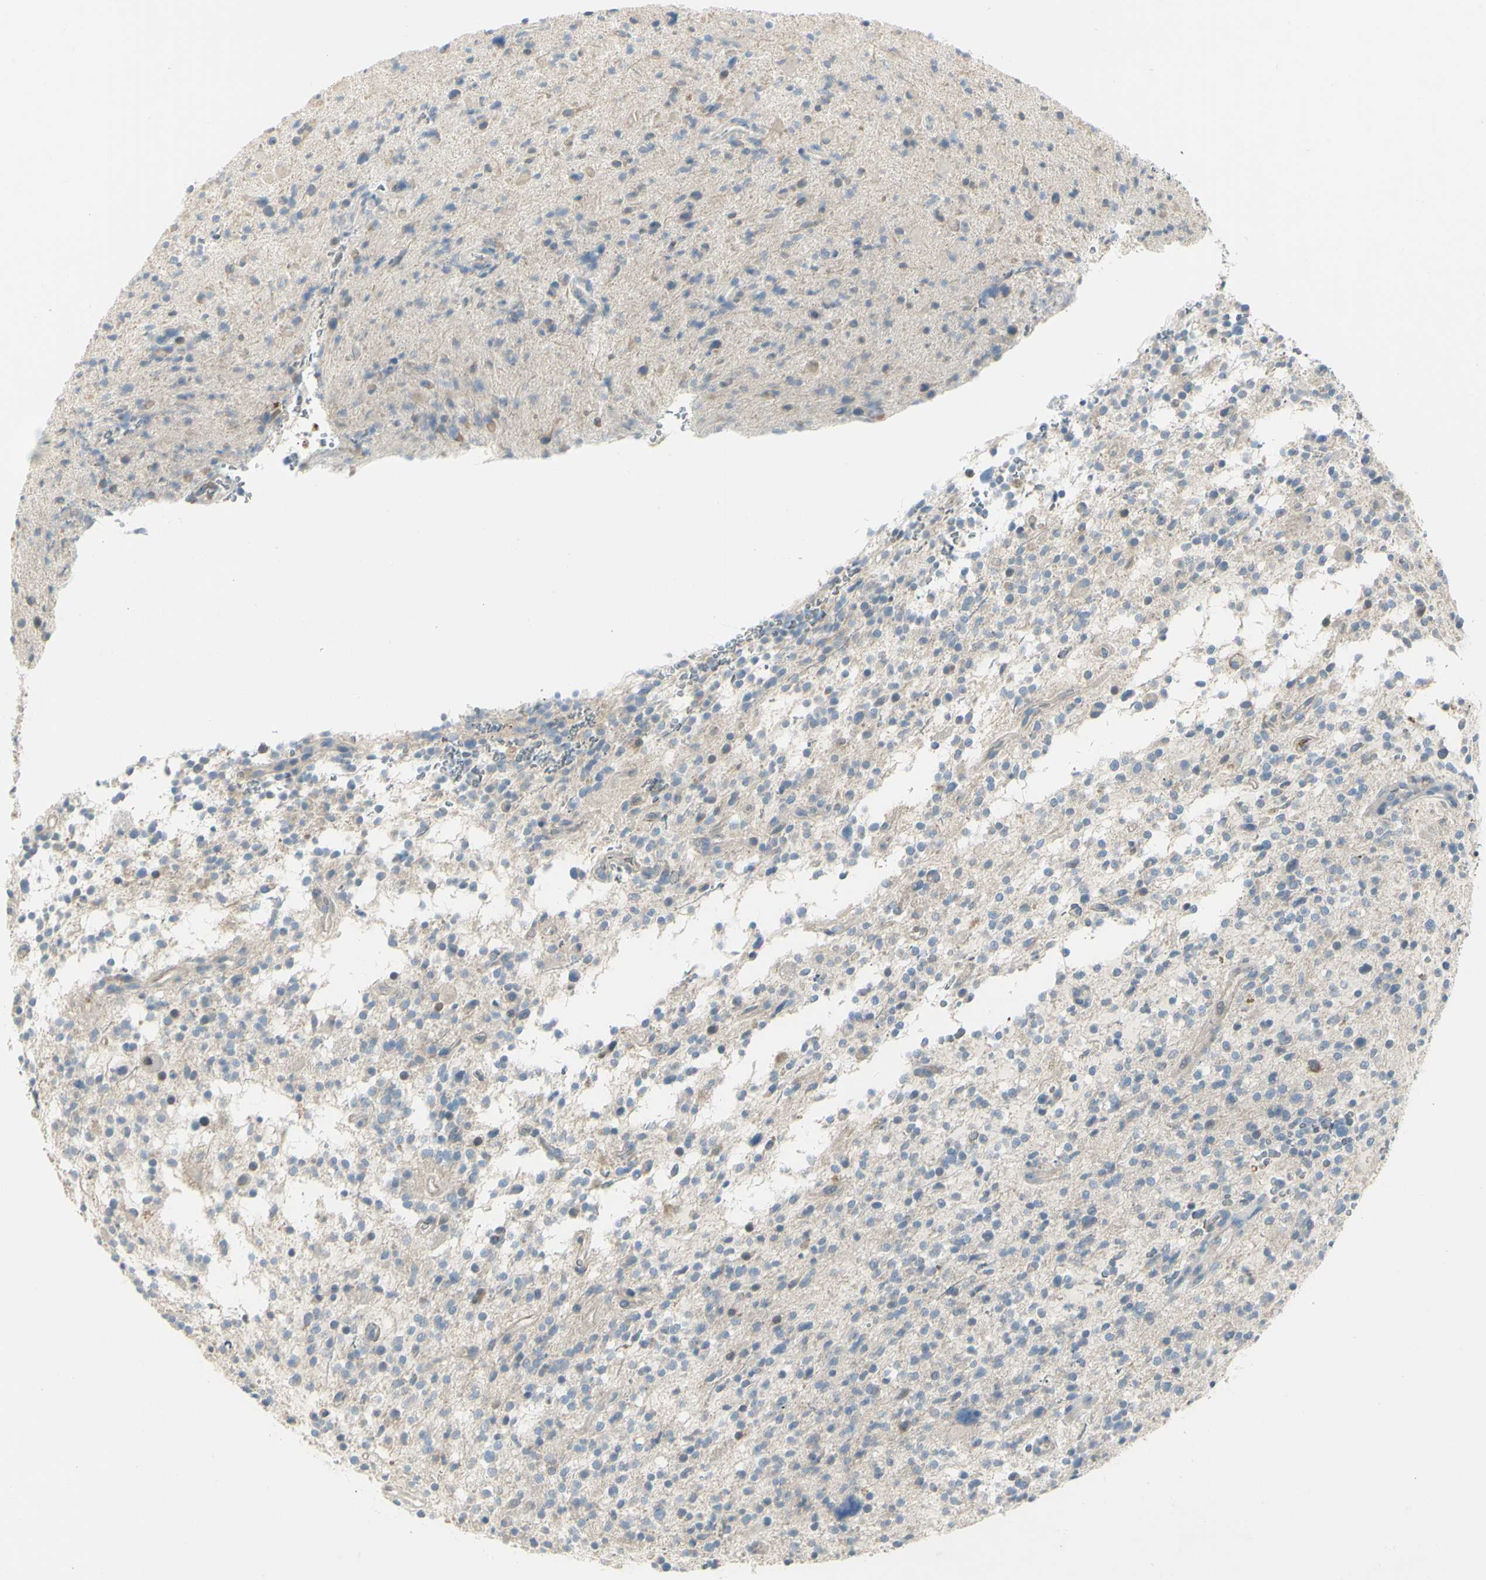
{"staining": {"intensity": "weak", "quantity": "<25%", "location": "cytoplasmic/membranous"}, "tissue": "glioma", "cell_type": "Tumor cells", "image_type": "cancer", "snomed": [{"axis": "morphology", "description": "Glioma, malignant, High grade"}, {"axis": "topography", "description": "Brain"}], "caption": "Protein analysis of malignant glioma (high-grade) reveals no significant staining in tumor cells.", "gene": "CCNB2", "patient": {"sex": "male", "age": 48}}